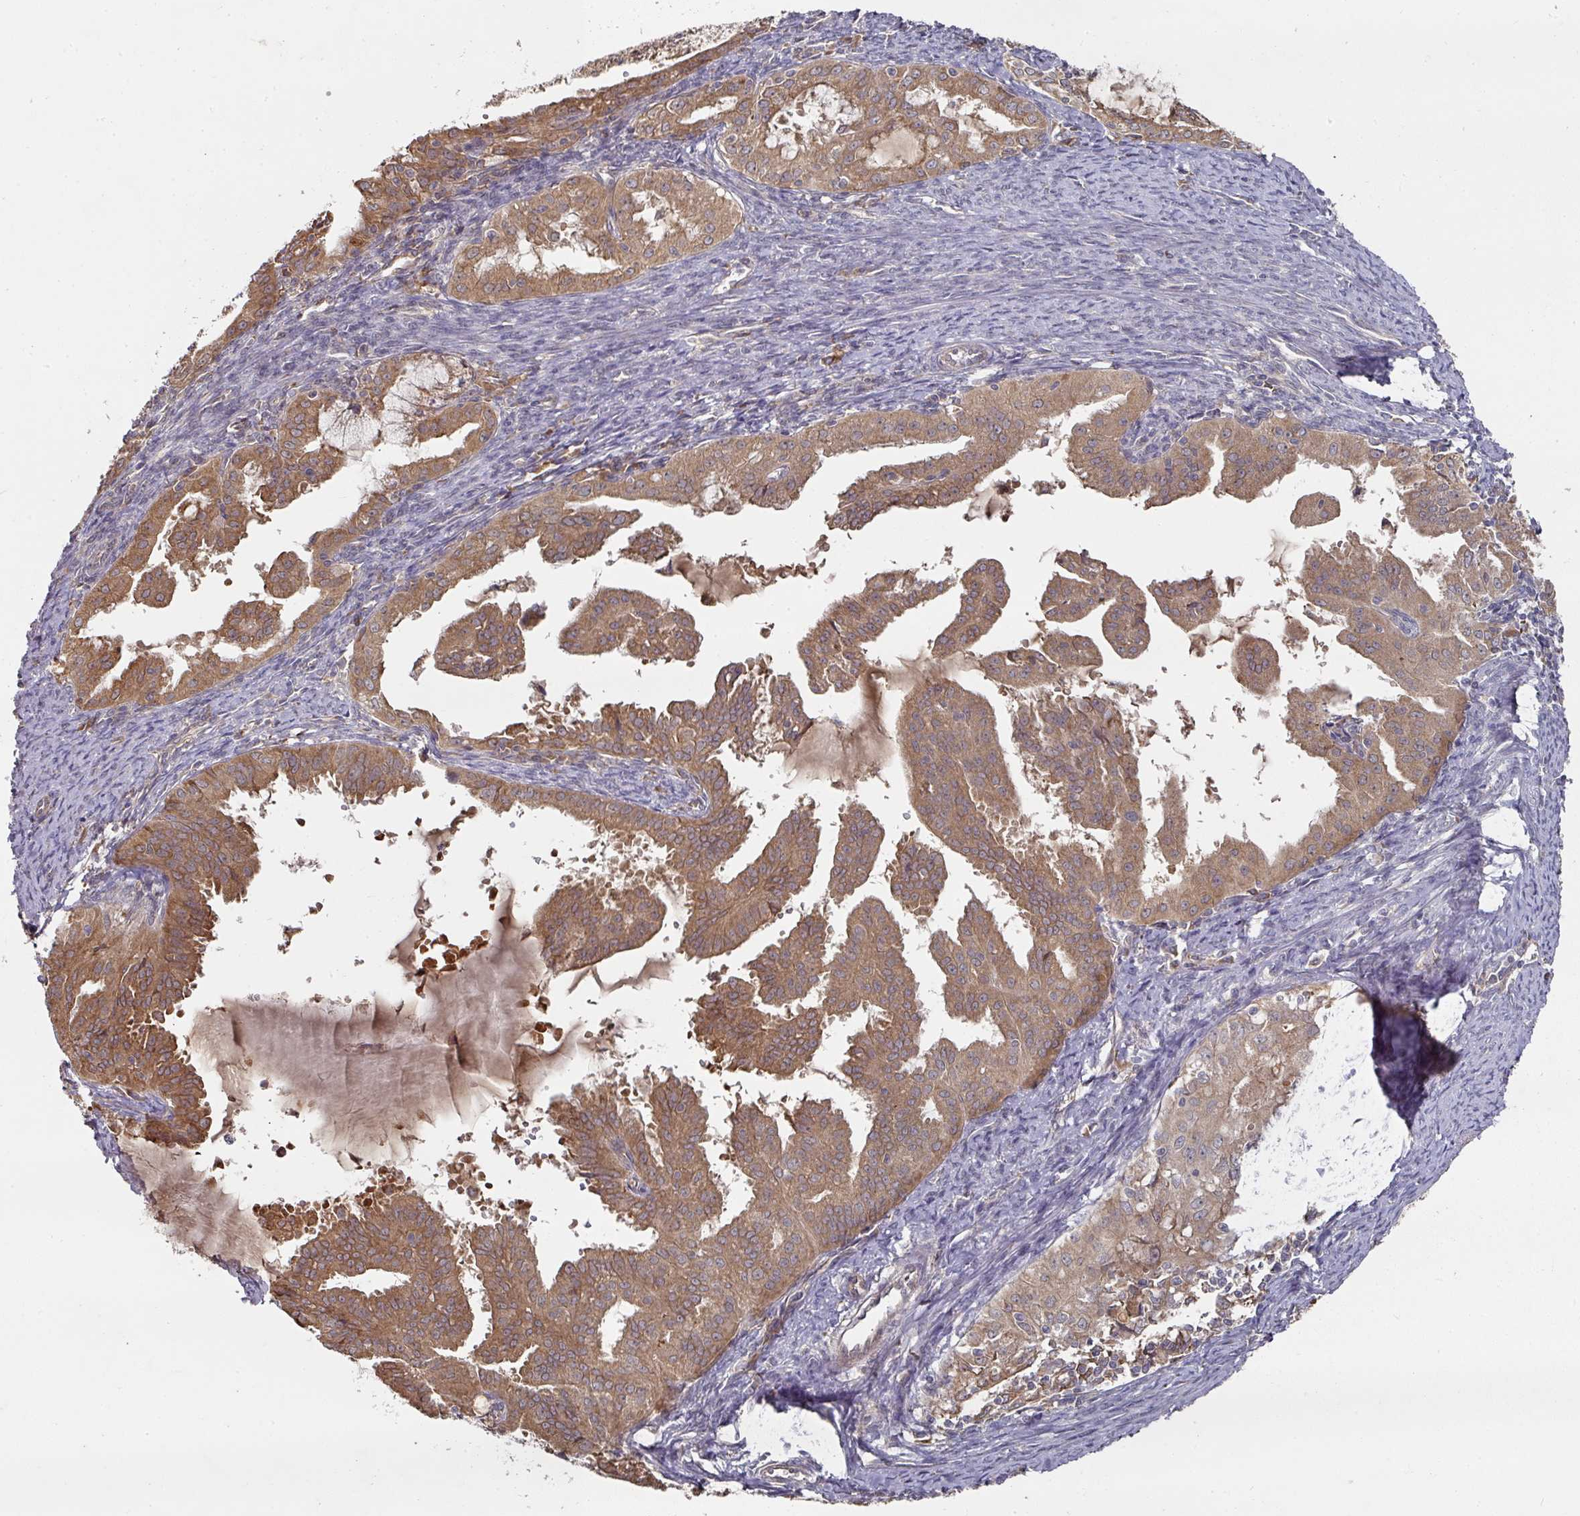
{"staining": {"intensity": "moderate", "quantity": ">75%", "location": "cytoplasmic/membranous"}, "tissue": "endometrial cancer", "cell_type": "Tumor cells", "image_type": "cancer", "snomed": [{"axis": "morphology", "description": "Adenocarcinoma, NOS"}, {"axis": "topography", "description": "Endometrium"}], "caption": "IHC photomicrograph of human endometrial cancer stained for a protein (brown), which reveals medium levels of moderate cytoplasmic/membranous positivity in about >75% of tumor cells.", "gene": "CEP95", "patient": {"sex": "female", "age": 70}}